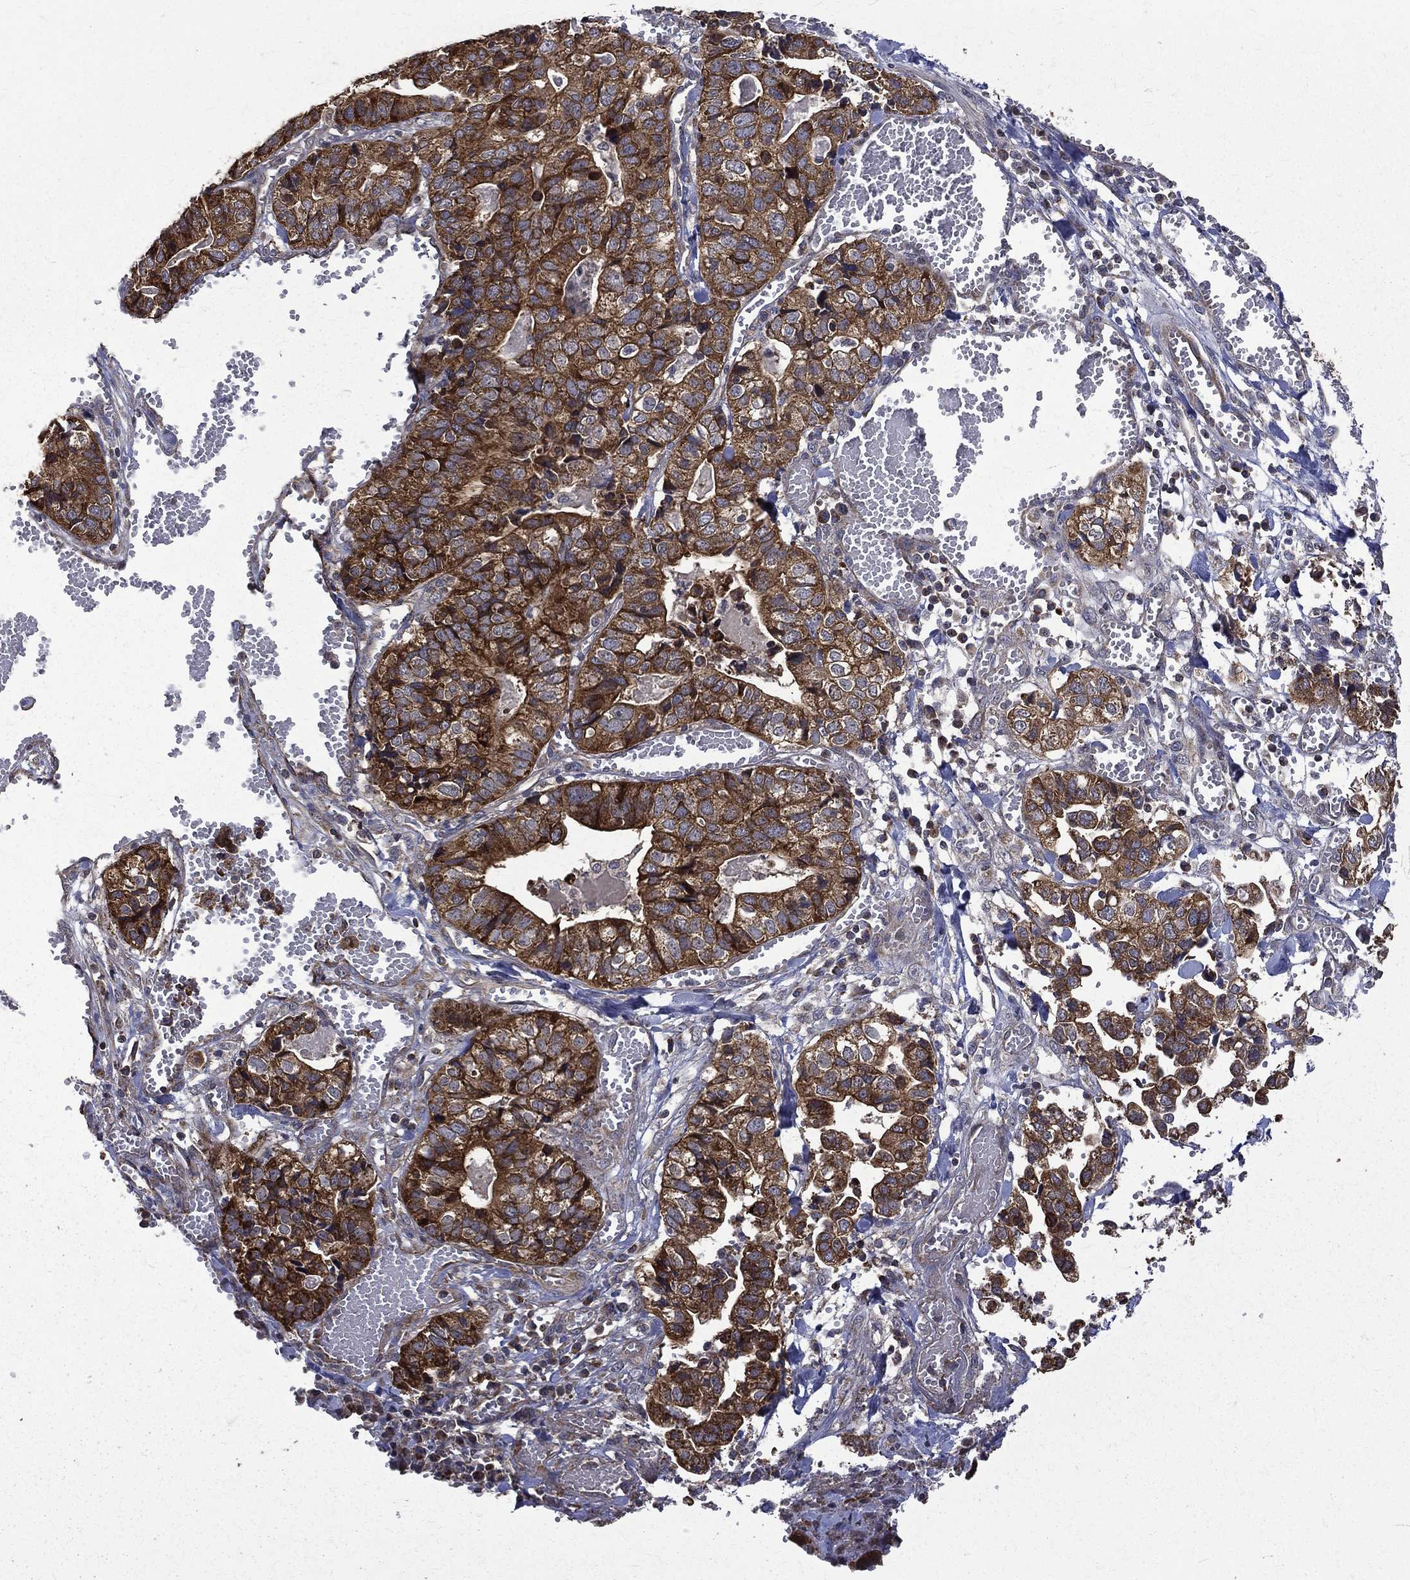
{"staining": {"intensity": "strong", "quantity": ">75%", "location": "cytoplasmic/membranous"}, "tissue": "stomach cancer", "cell_type": "Tumor cells", "image_type": "cancer", "snomed": [{"axis": "morphology", "description": "Adenocarcinoma, NOS"}, {"axis": "topography", "description": "Stomach, upper"}], "caption": "Stomach cancer stained with a protein marker demonstrates strong staining in tumor cells.", "gene": "RPGR", "patient": {"sex": "female", "age": 67}}